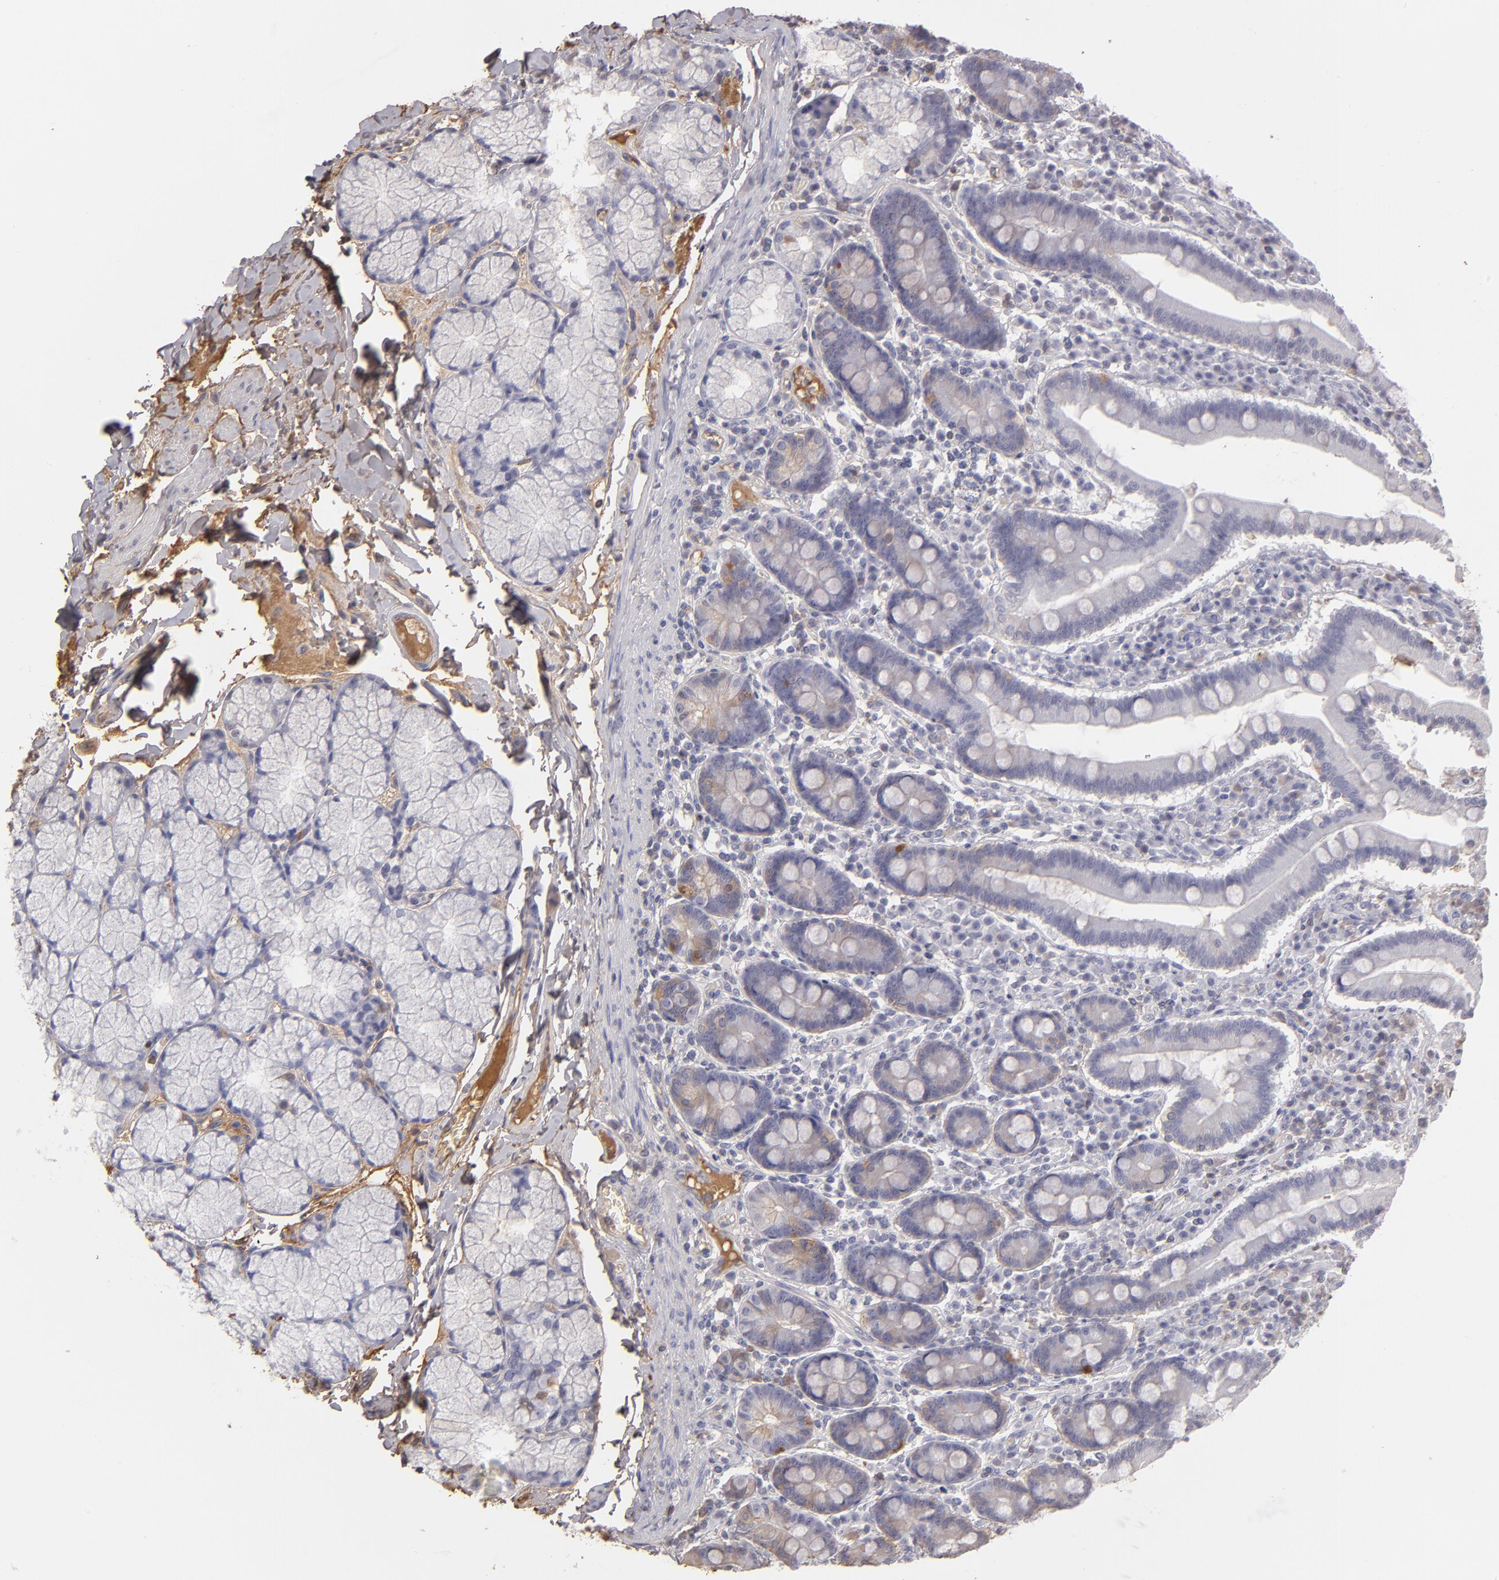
{"staining": {"intensity": "weak", "quantity": "<25%", "location": "cytoplasmic/membranous"}, "tissue": "duodenum", "cell_type": "Glandular cells", "image_type": "normal", "snomed": [{"axis": "morphology", "description": "Normal tissue, NOS"}, {"axis": "topography", "description": "Duodenum"}], "caption": "This is an immunohistochemistry photomicrograph of unremarkable duodenum. There is no expression in glandular cells.", "gene": "SERPINA1", "patient": {"sex": "male", "age": 50}}